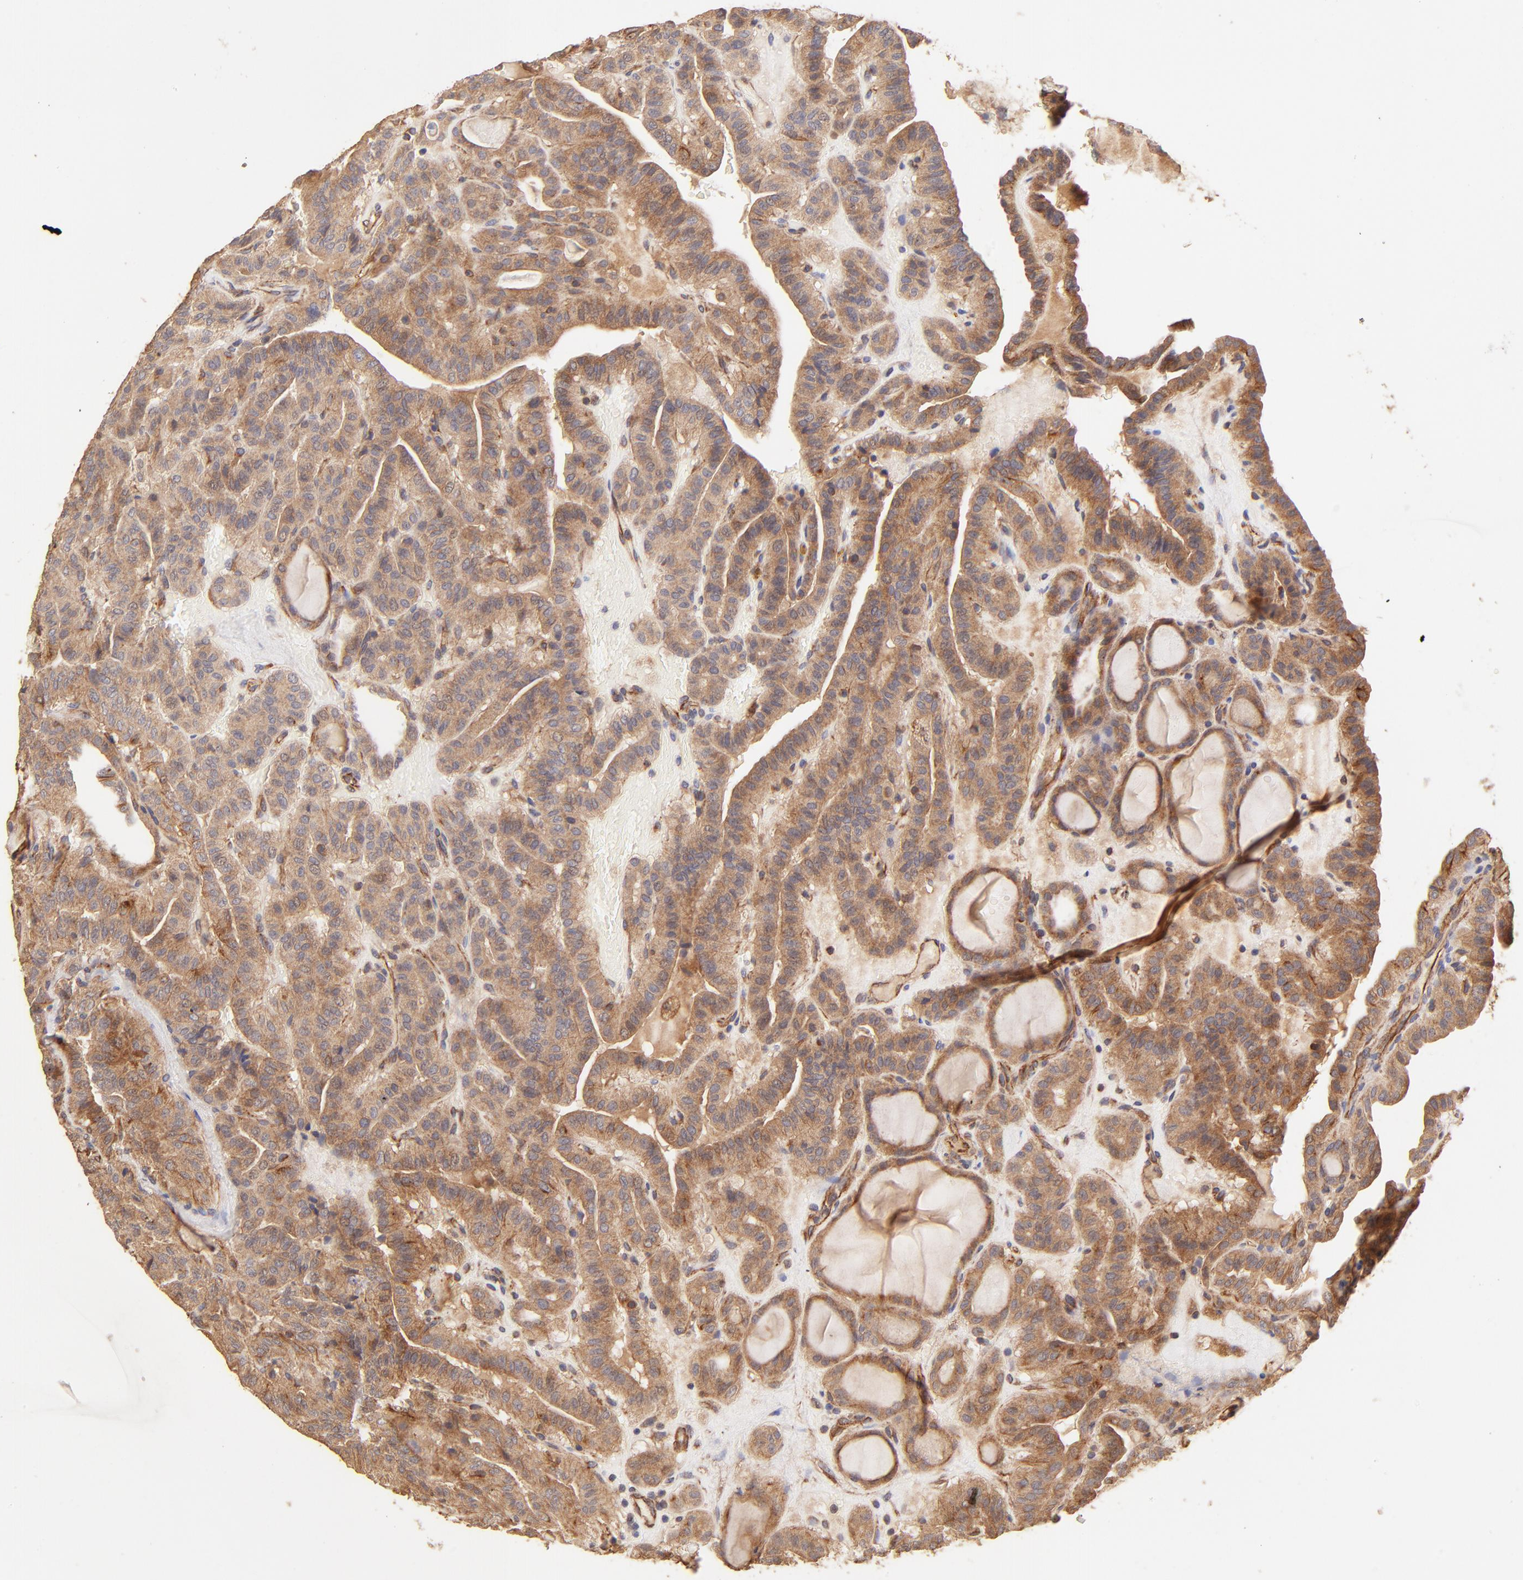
{"staining": {"intensity": "moderate", "quantity": ">75%", "location": "cytoplasmic/membranous"}, "tissue": "thyroid cancer", "cell_type": "Tumor cells", "image_type": "cancer", "snomed": [{"axis": "morphology", "description": "Papillary adenocarcinoma, NOS"}, {"axis": "topography", "description": "Thyroid gland"}], "caption": "Protein expression analysis of human papillary adenocarcinoma (thyroid) reveals moderate cytoplasmic/membranous expression in approximately >75% of tumor cells.", "gene": "TNFAIP3", "patient": {"sex": "male", "age": 77}}